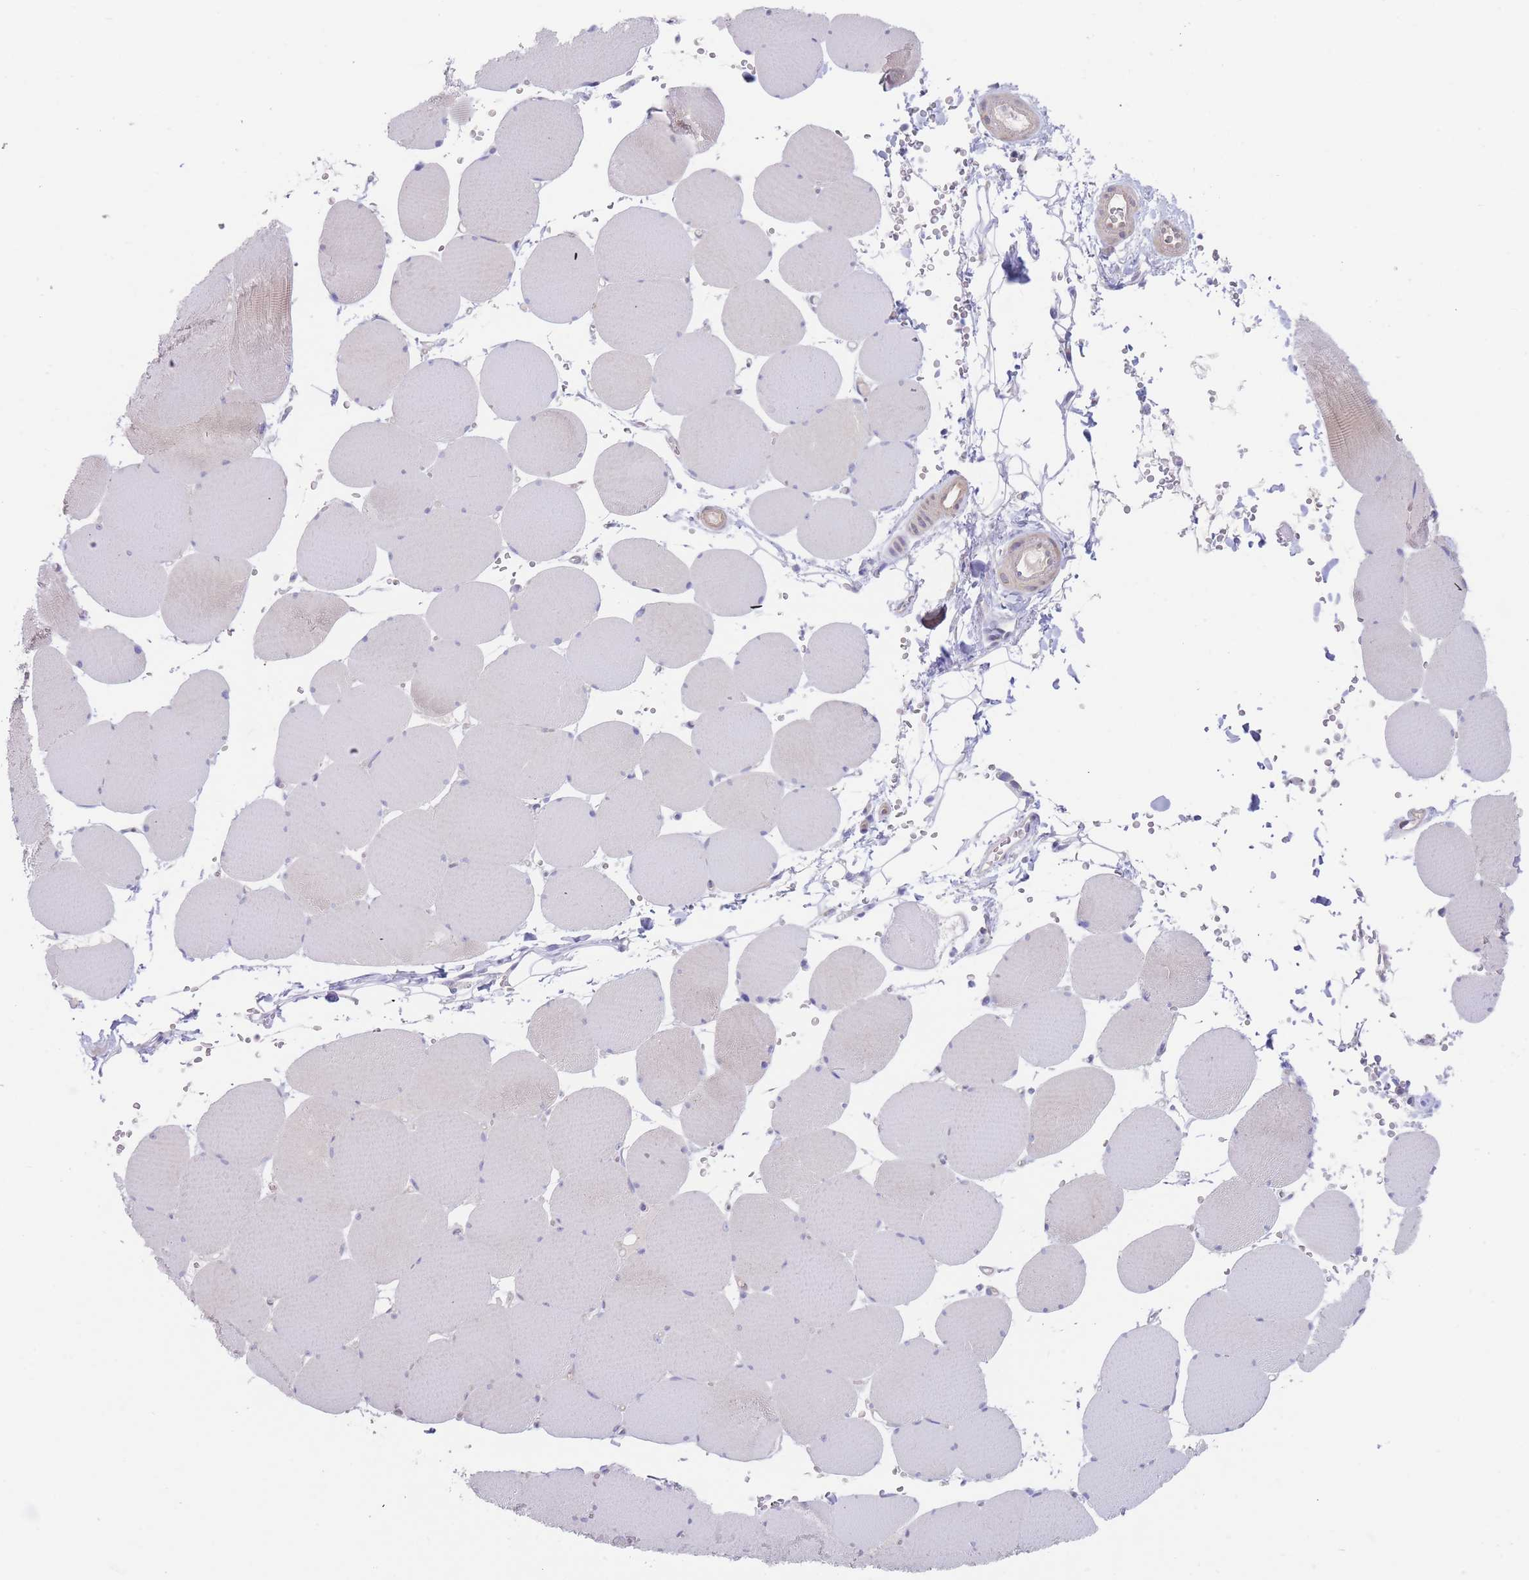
{"staining": {"intensity": "moderate", "quantity": "<25%", "location": "cytoplasmic/membranous"}, "tissue": "skeletal muscle", "cell_type": "Myocytes", "image_type": "normal", "snomed": [{"axis": "morphology", "description": "Normal tissue, NOS"}, {"axis": "topography", "description": "Skeletal muscle"}, {"axis": "topography", "description": "Head-Neck"}], "caption": "DAB (3,3'-diaminobenzidine) immunohistochemical staining of benign skeletal muscle displays moderate cytoplasmic/membranous protein expression in approximately <25% of myocytes.", "gene": "ZNF281", "patient": {"sex": "male", "age": 66}}